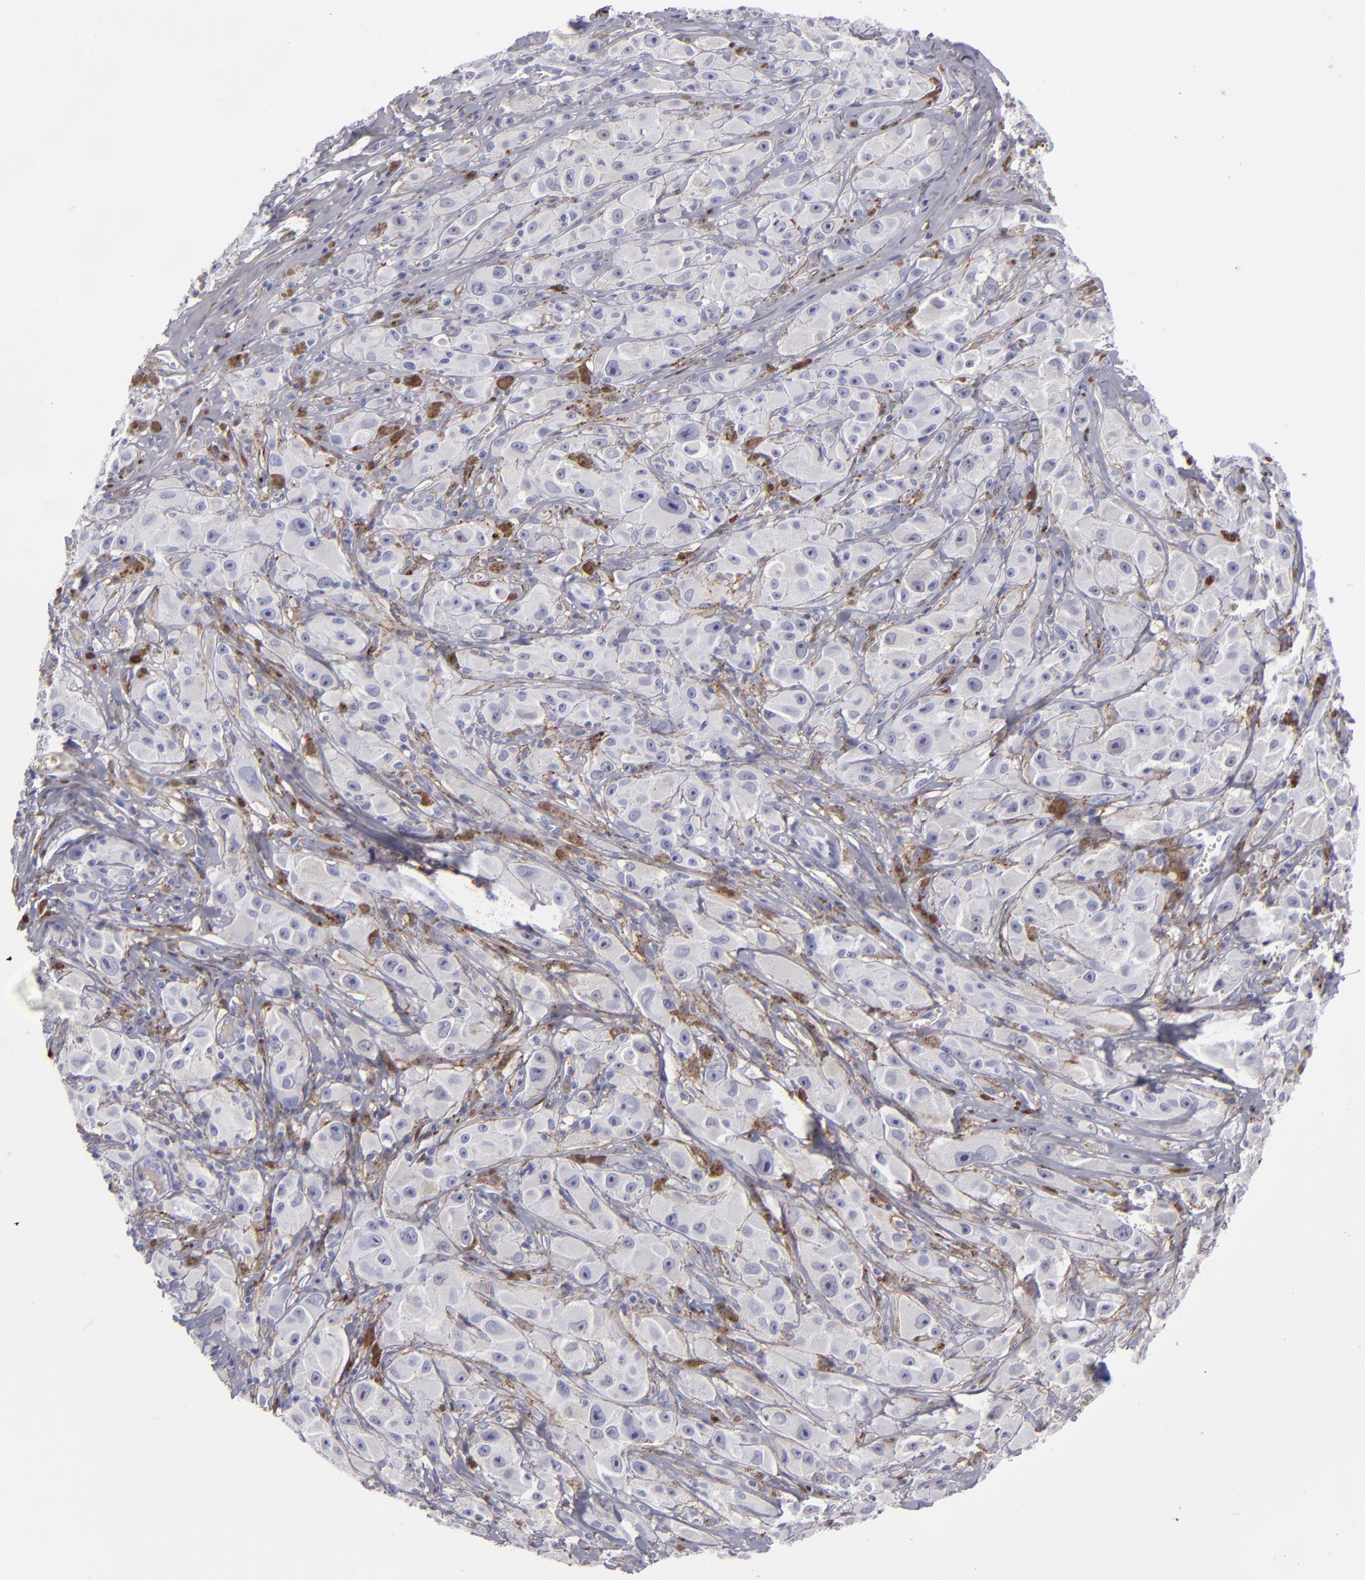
{"staining": {"intensity": "negative", "quantity": "none", "location": "none"}, "tissue": "melanoma", "cell_type": "Tumor cells", "image_type": "cancer", "snomed": [{"axis": "morphology", "description": "Malignant melanoma, NOS"}, {"axis": "topography", "description": "Skin"}], "caption": "Photomicrograph shows no protein positivity in tumor cells of melanoma tissue. The staining is performed using DAB brown chromogen with nuclei counter-stained in using hematoxylin.", "gene": "ANPEP", "patient": {"sex": "male", "age": 56}}